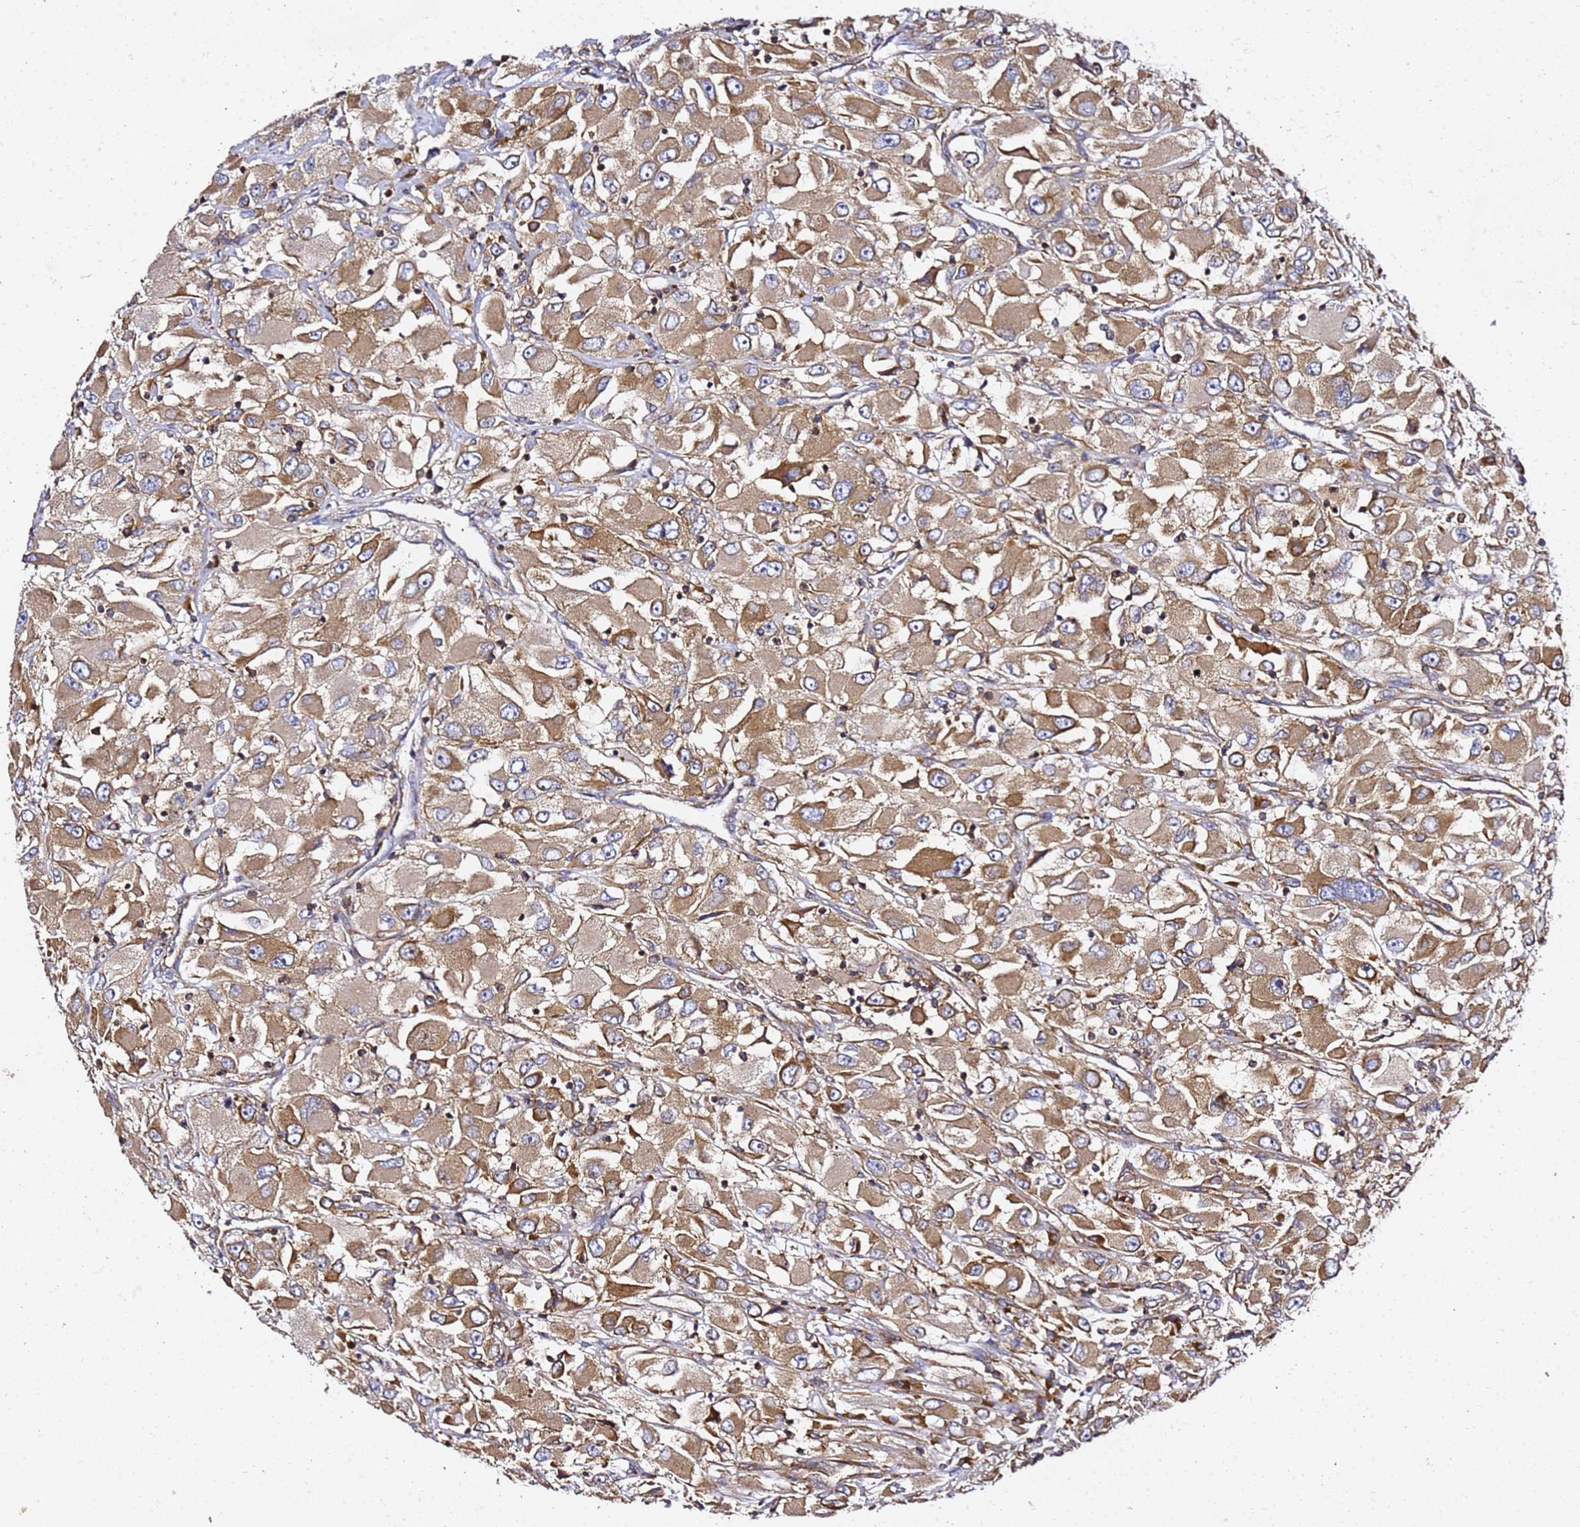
{"staining": {"intensity": "moderate", "quantity": ">75%", "location": "cytoplasmic/membranous"}, "tissue": "renal cancer", "cell_type": "Tumor cells", "image_type": "cancer", "snomed": [{"axis": "morphology", "description": "Adenocarcinoma, NOS"}, {"axis": "topography", "description": "Kidney"}], "caption": "Protein staining displays moderate cytoplasmic/membranous positivity in approximately >75% of tumor cells in adenocarcinoma (renal).", "gene": "TPST1", "patient": {"sex": "female", "age": 52}}